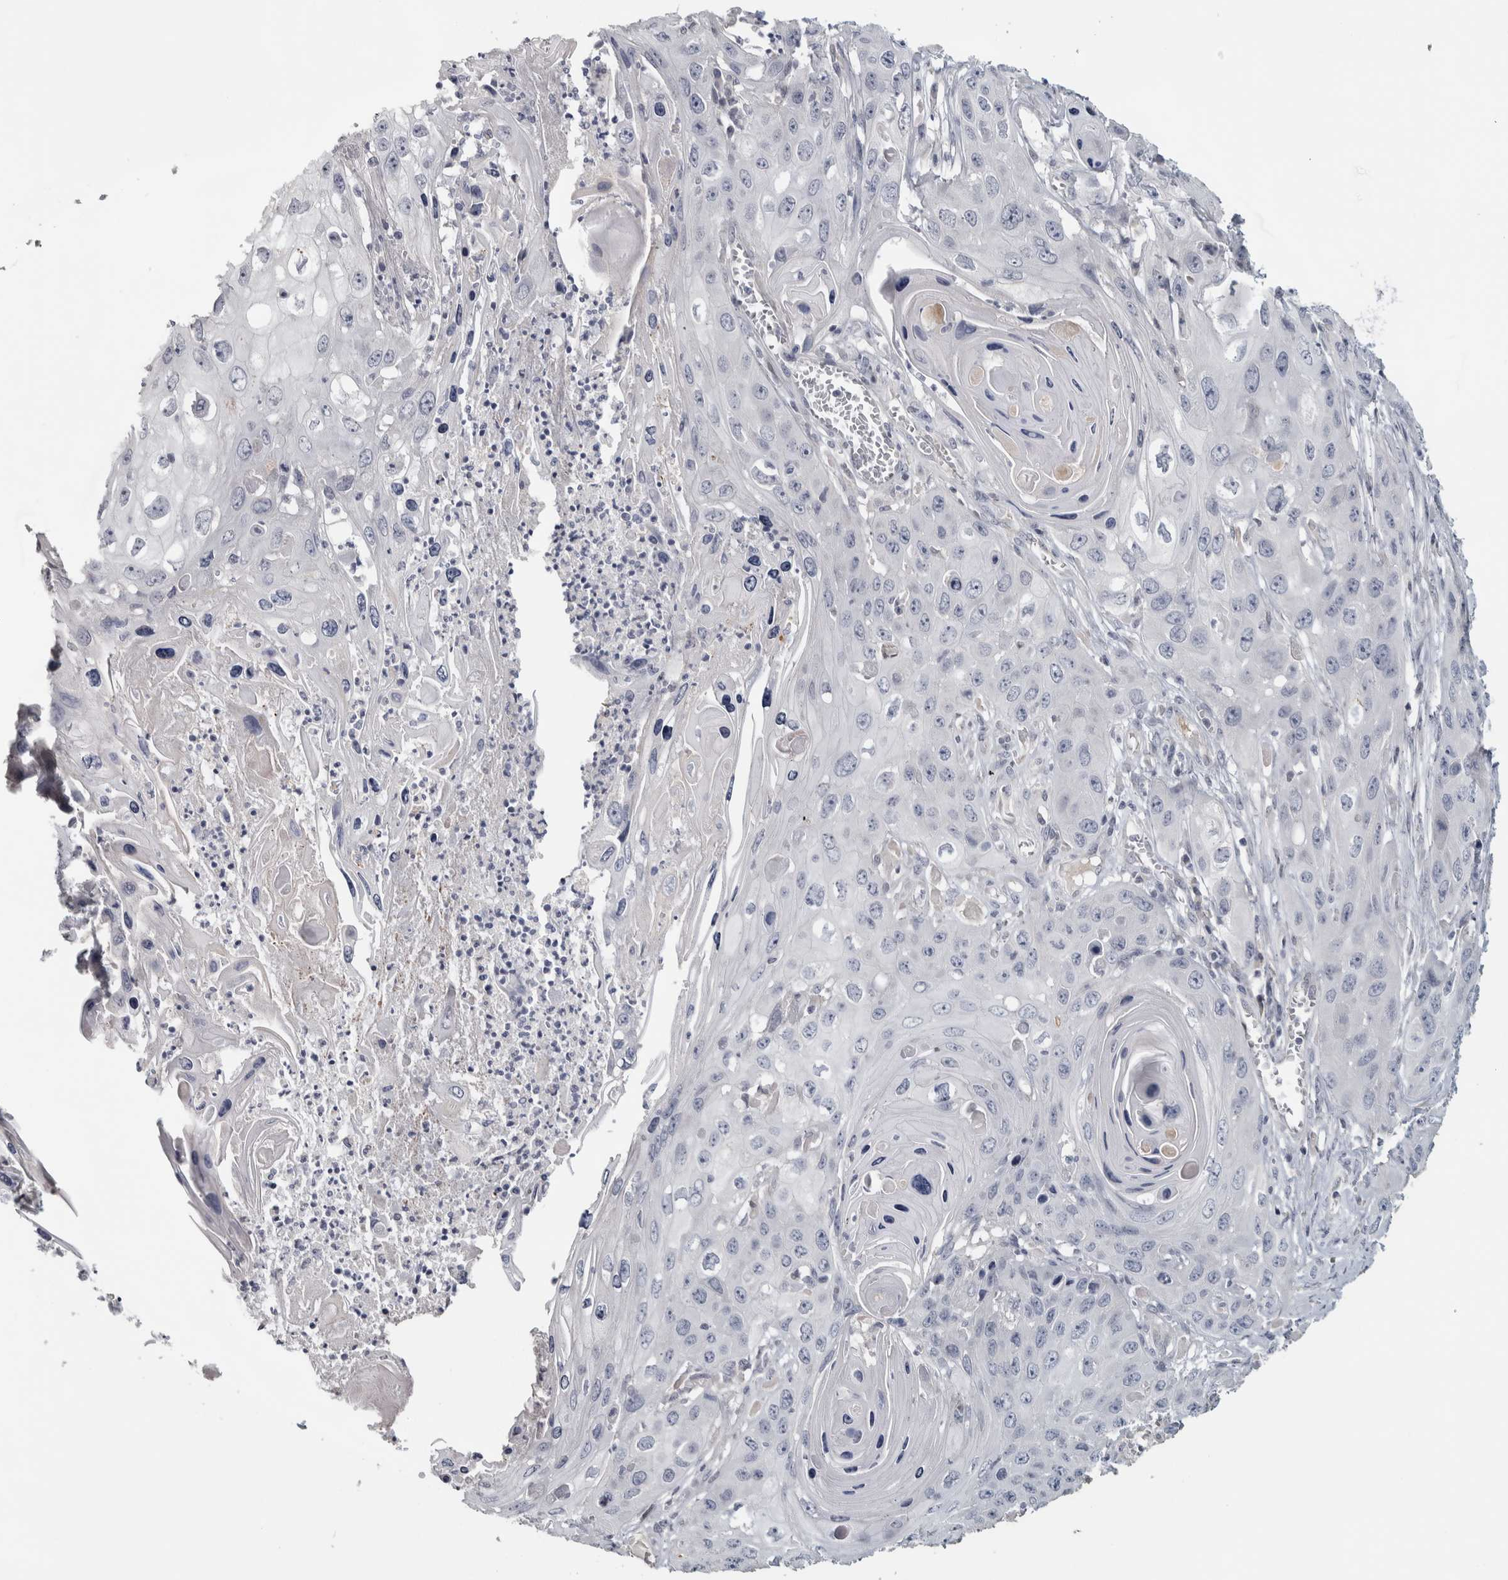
{"staining": {"intensity": "negative", "quantity": "none", "location": "none"}, "tissue": "skin cancer", "cell_type": "Tumor cells", "image_type": "cancer", "snomed": [{"axis": "morphology", "description": "Squamous cell carcinoma, NOS"}, {"axis": "topography", "description": "Skin"}], "caption": "Tumor cells show no significant positivity in skin cancer.", "gene": "NECAB1", "patient": {"sex": "male", "age": 55}}